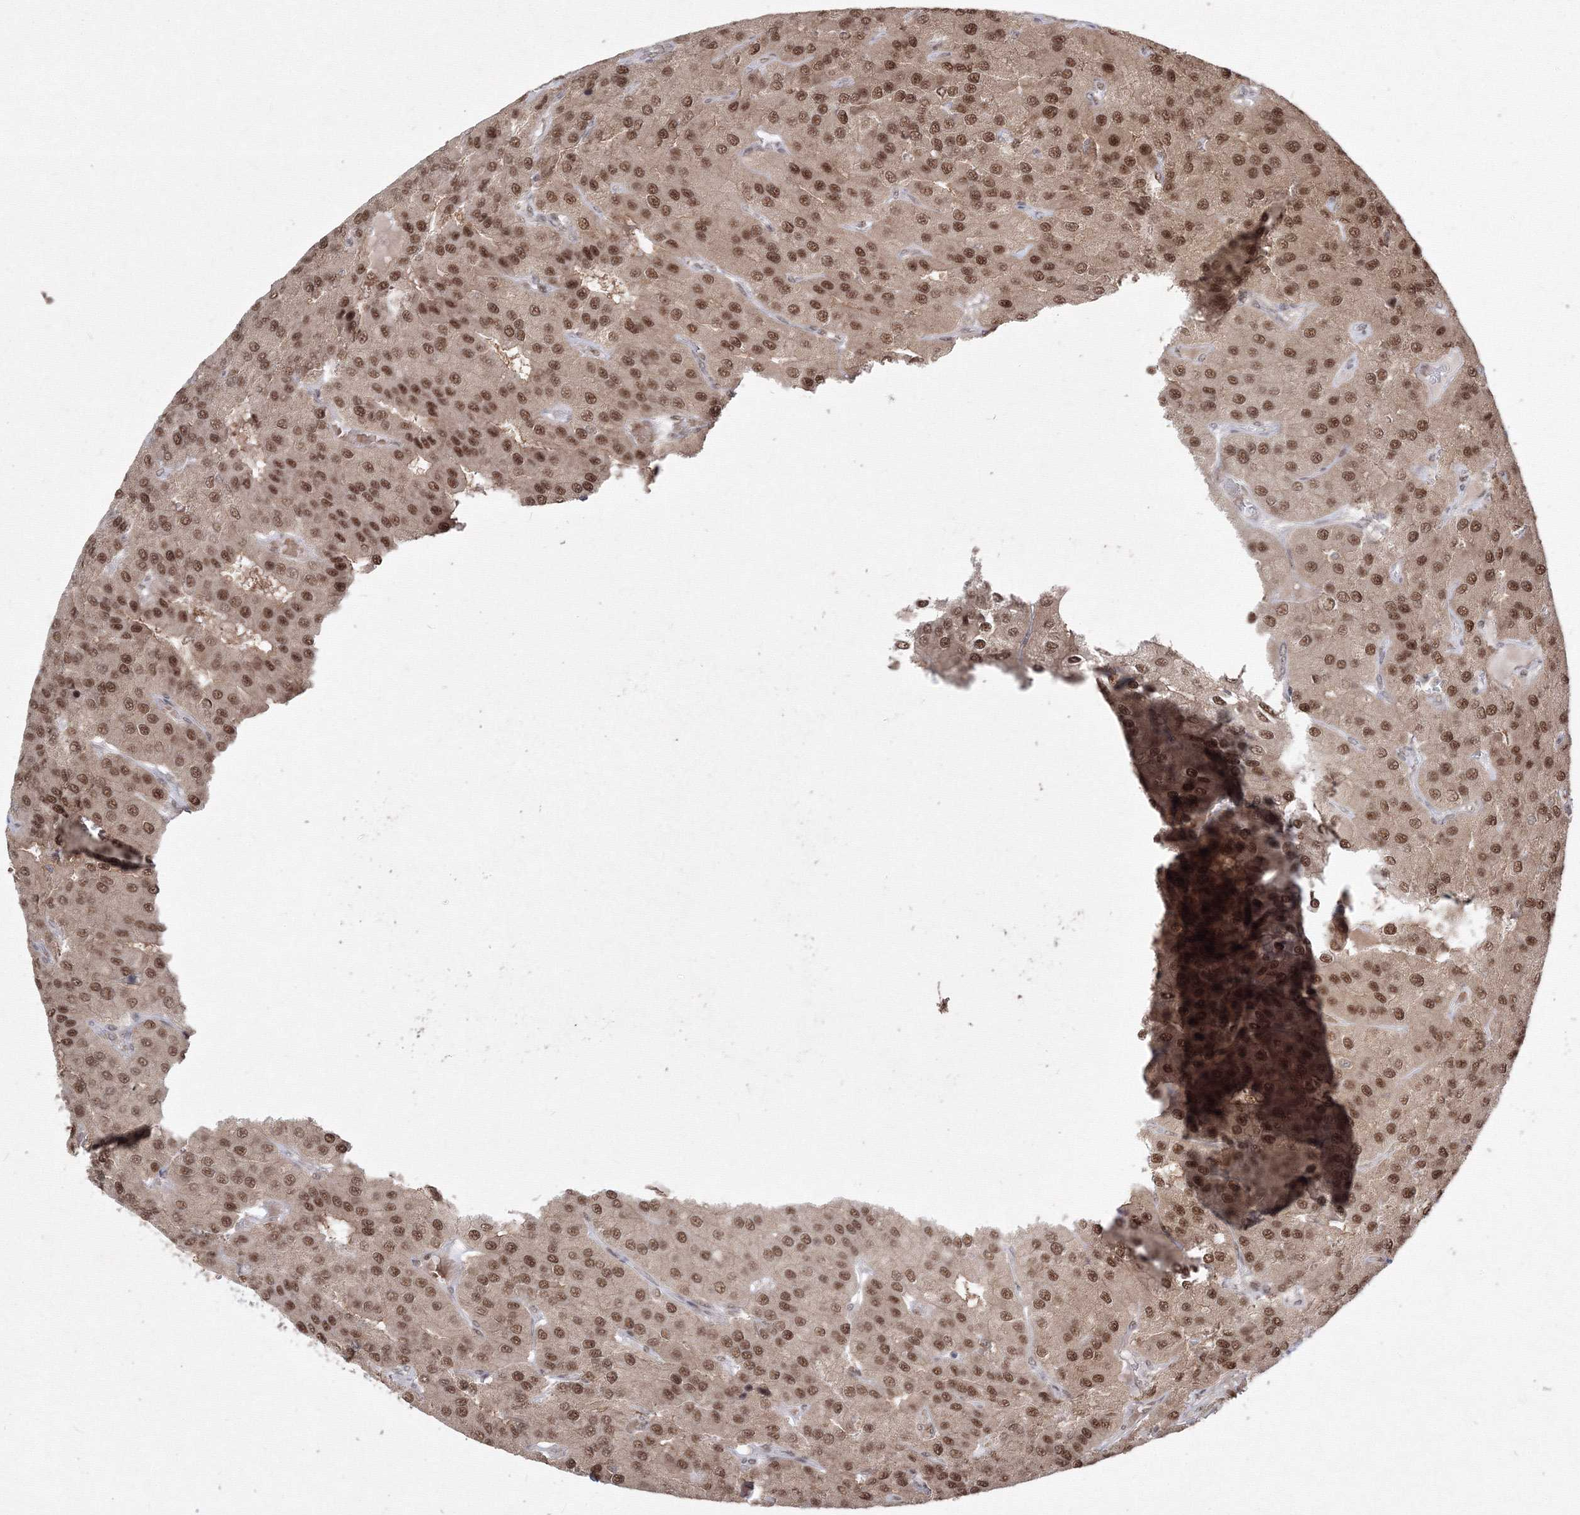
{"staining": {"intensity": "moderate", "quantity": ">75%", "location": "nuclear"}, "tissue": "parathyroid gland", "cell_type": "Glandular cells", "image_type": "normal", "snomed": [{"axis": "morphology", "description": "Normal tissue, NOS"}, {"axis": "morphology", "description": "Adenoma, NOS"}, {"axis": "topography", "description": "Parathyroid gland"}], "caption": "About >75% of glandular cells in unremarkable parathyroid gland demonstrate moderate nuclear protein staining as visualized by brown immunohistochemical staining.", "gene": "COPS4", "patient": {"sex": "female", "age": 86}}